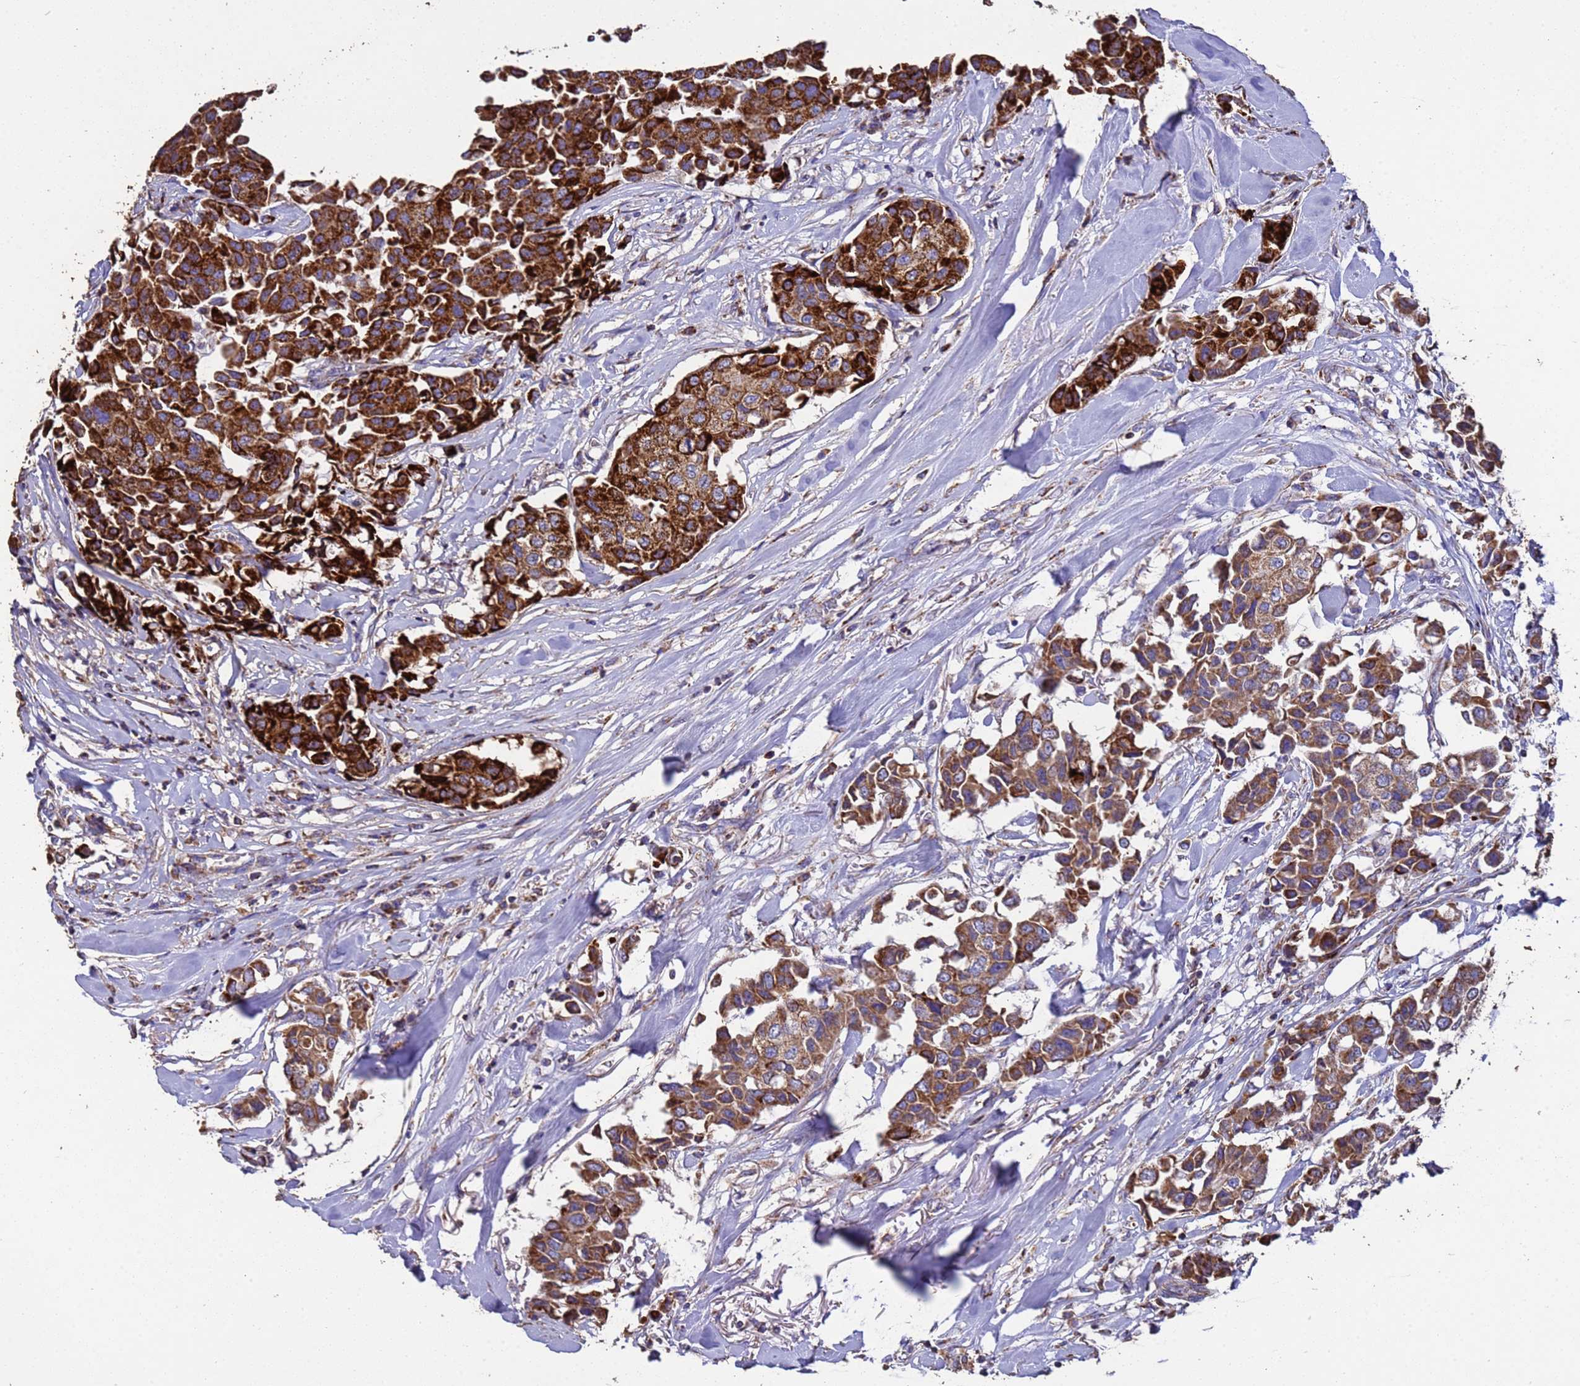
{"staining": {"intensity": "strong", "quantity": ">75%", "location": "cytoplasmic/membranous"}, "tissue": "breast cancer", "cell_type": "Tumor cells", "image_type": "cancer", "snomed": [{"axis": "morphology", "description": "Duct carcinoma"}, {"axis": "topography", "description": "Breast"}], "caption": "Human breast cancer stained with a protein marker shows strong staining in tumor cells.", "gene": "ZNFX1", "patient": {"sex": "female", "age": 80}}